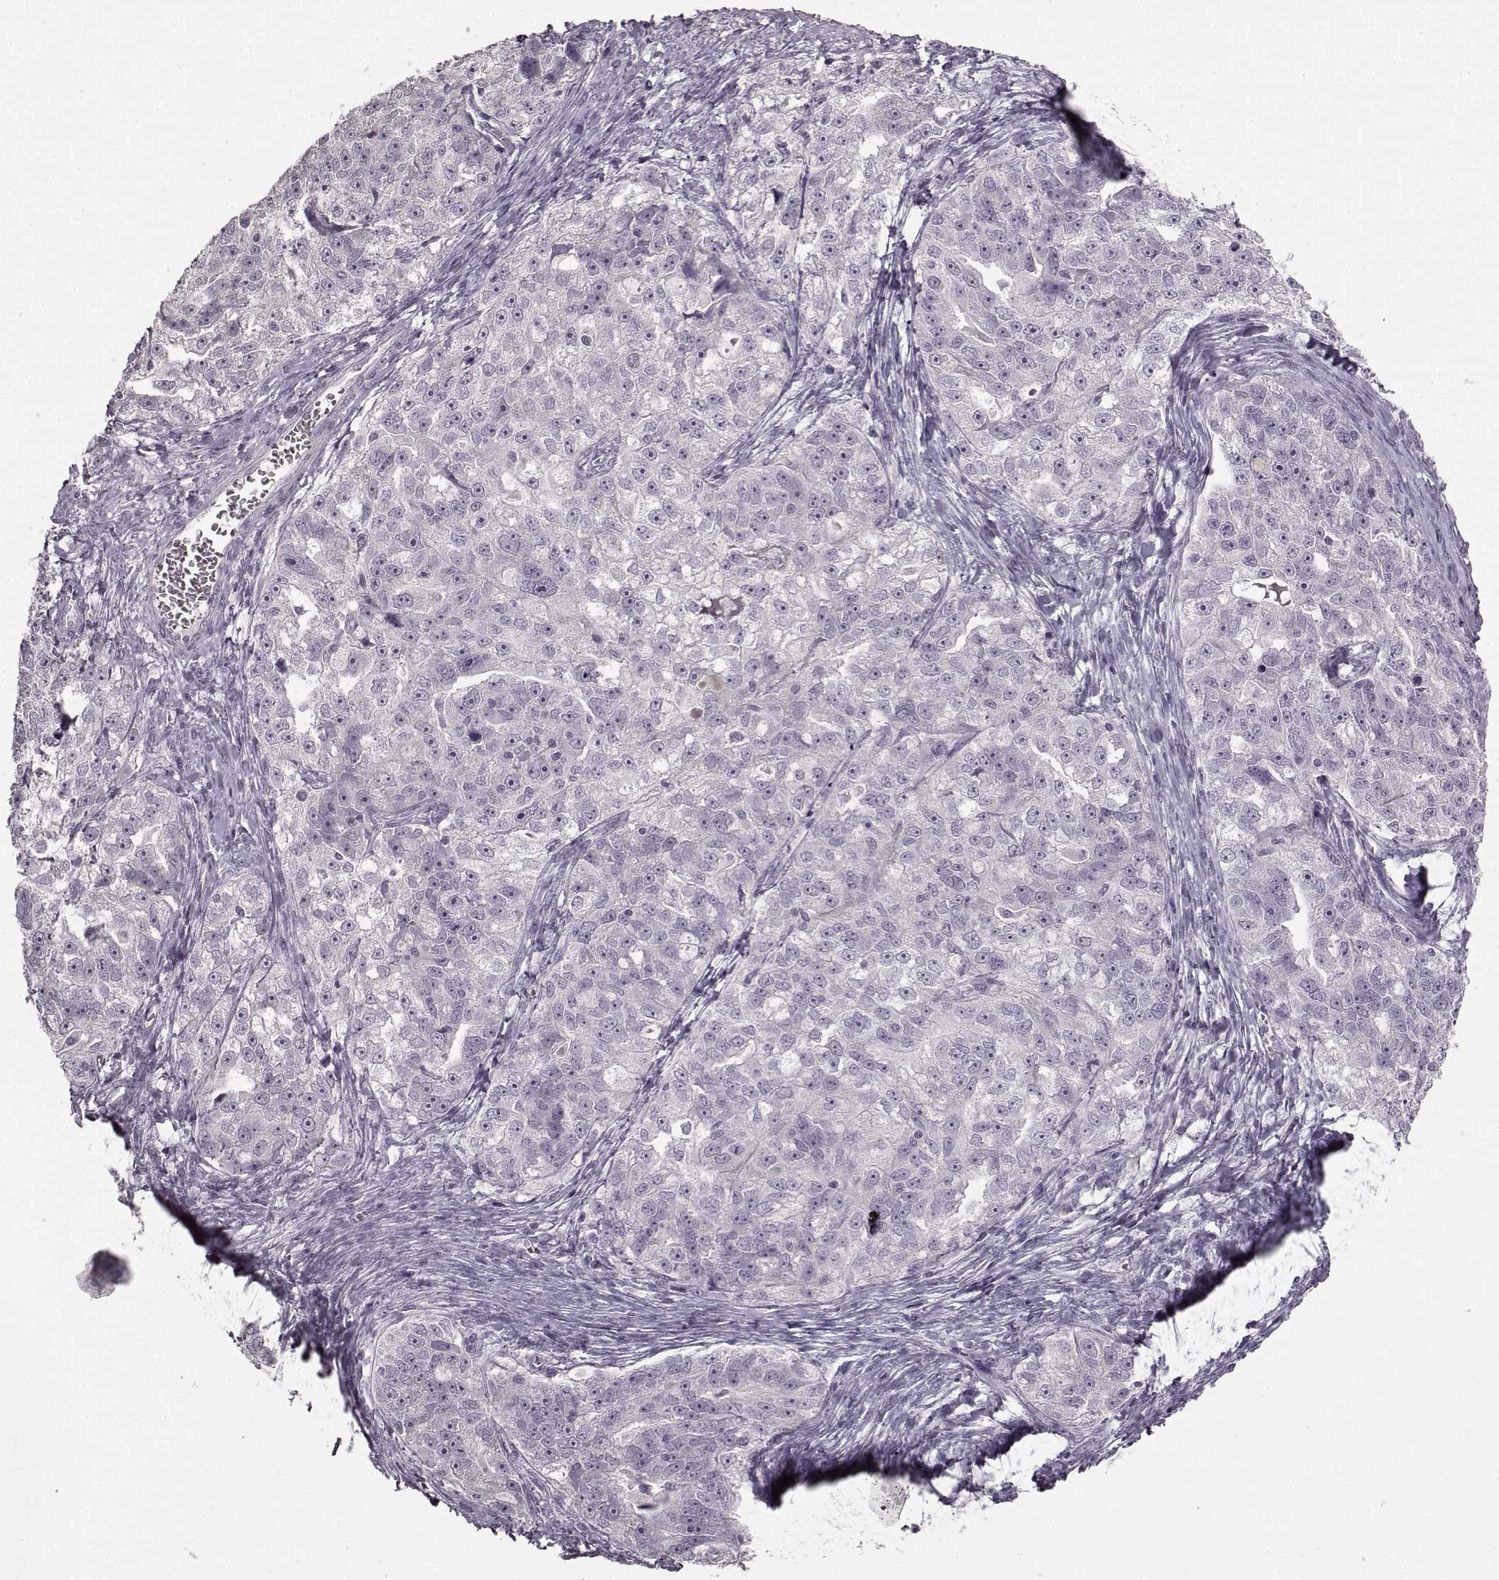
{"staining": {"intensity": "negative", "quantity": "none", "location": "none"}, "tissue": "ovarian cancer", "cell_type": "Tumor cells", "image_type": "cancer", "snomed": [{"axis": "morphology", "description": "Cystadenocarcinoma, serous, NOS"}, {"axis": "topography", "description": "Ovary"}], "caption": "High power microscopy micrograph of an immunohistochemistry (IHC) micrograph of ovarian cancer (serous cystadenocarcinoma), revealing no significant expression in tumor cells.", "gene": "LHB", "patient": {"sex": "female", "age": 51}}